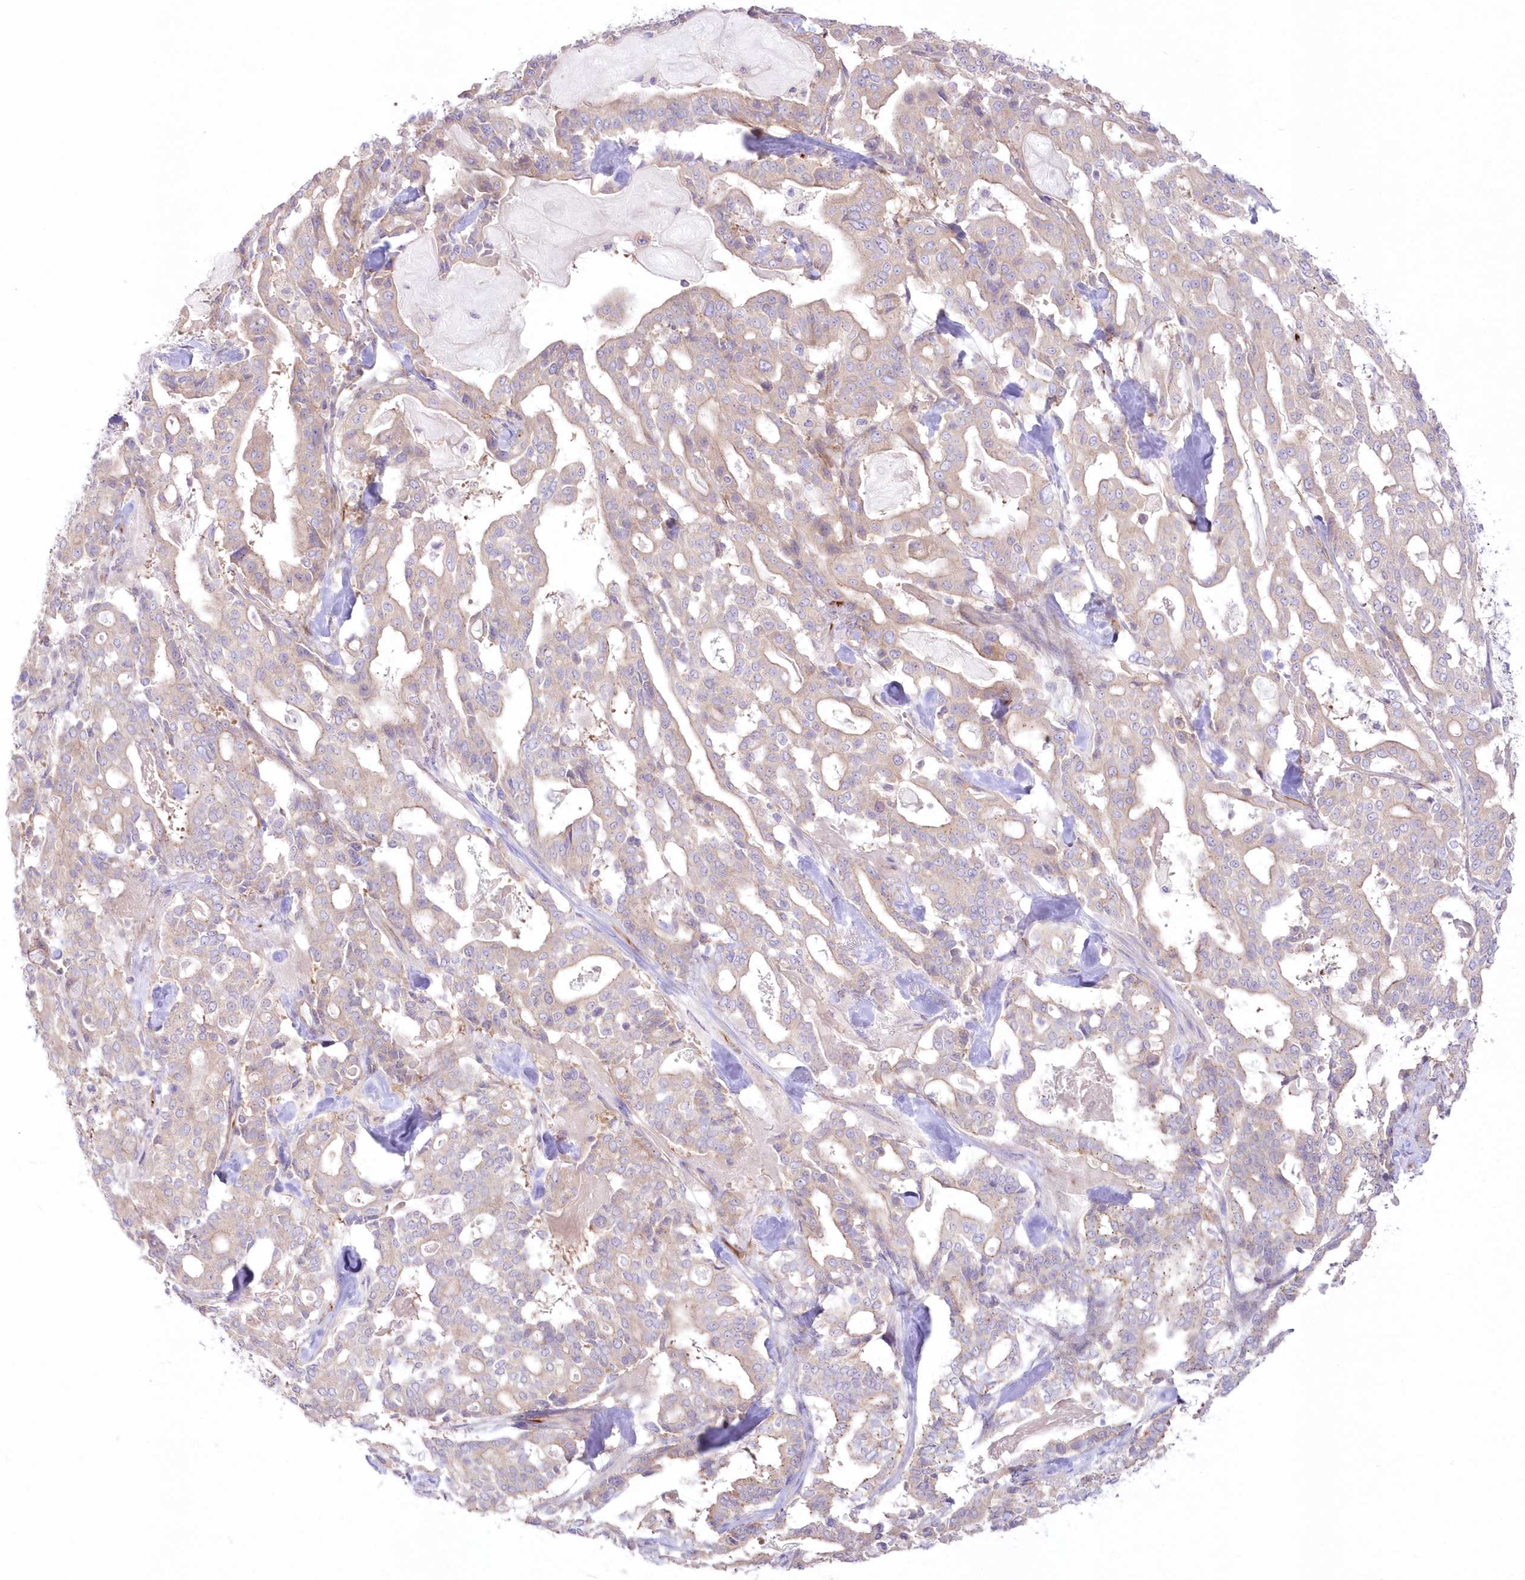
{"staining": {"intensity": "weak", "quantity": ">75%", "location": "cytoplasmic/membranous"}, "tissue": "pancreatic cancer", "cell_type": "Tumor cells", "image_type": "cancer", "snomed": [{"axis": "morphology", "description": "Adenocarcinoma, NOS"}, {"axis": "topography", "description": "Pancreas"}], "caption": "Pancreatic adenocarcinoma stained with immunohistochemistry (IHC) shows weak cytoplasmic/membranous positivity in about >75% of tumor cells. The protein is shown in brown color, while the nuclei are stained blue.", "gene": "ZNF843", "patient": {"sex": "male", "age": 63}}